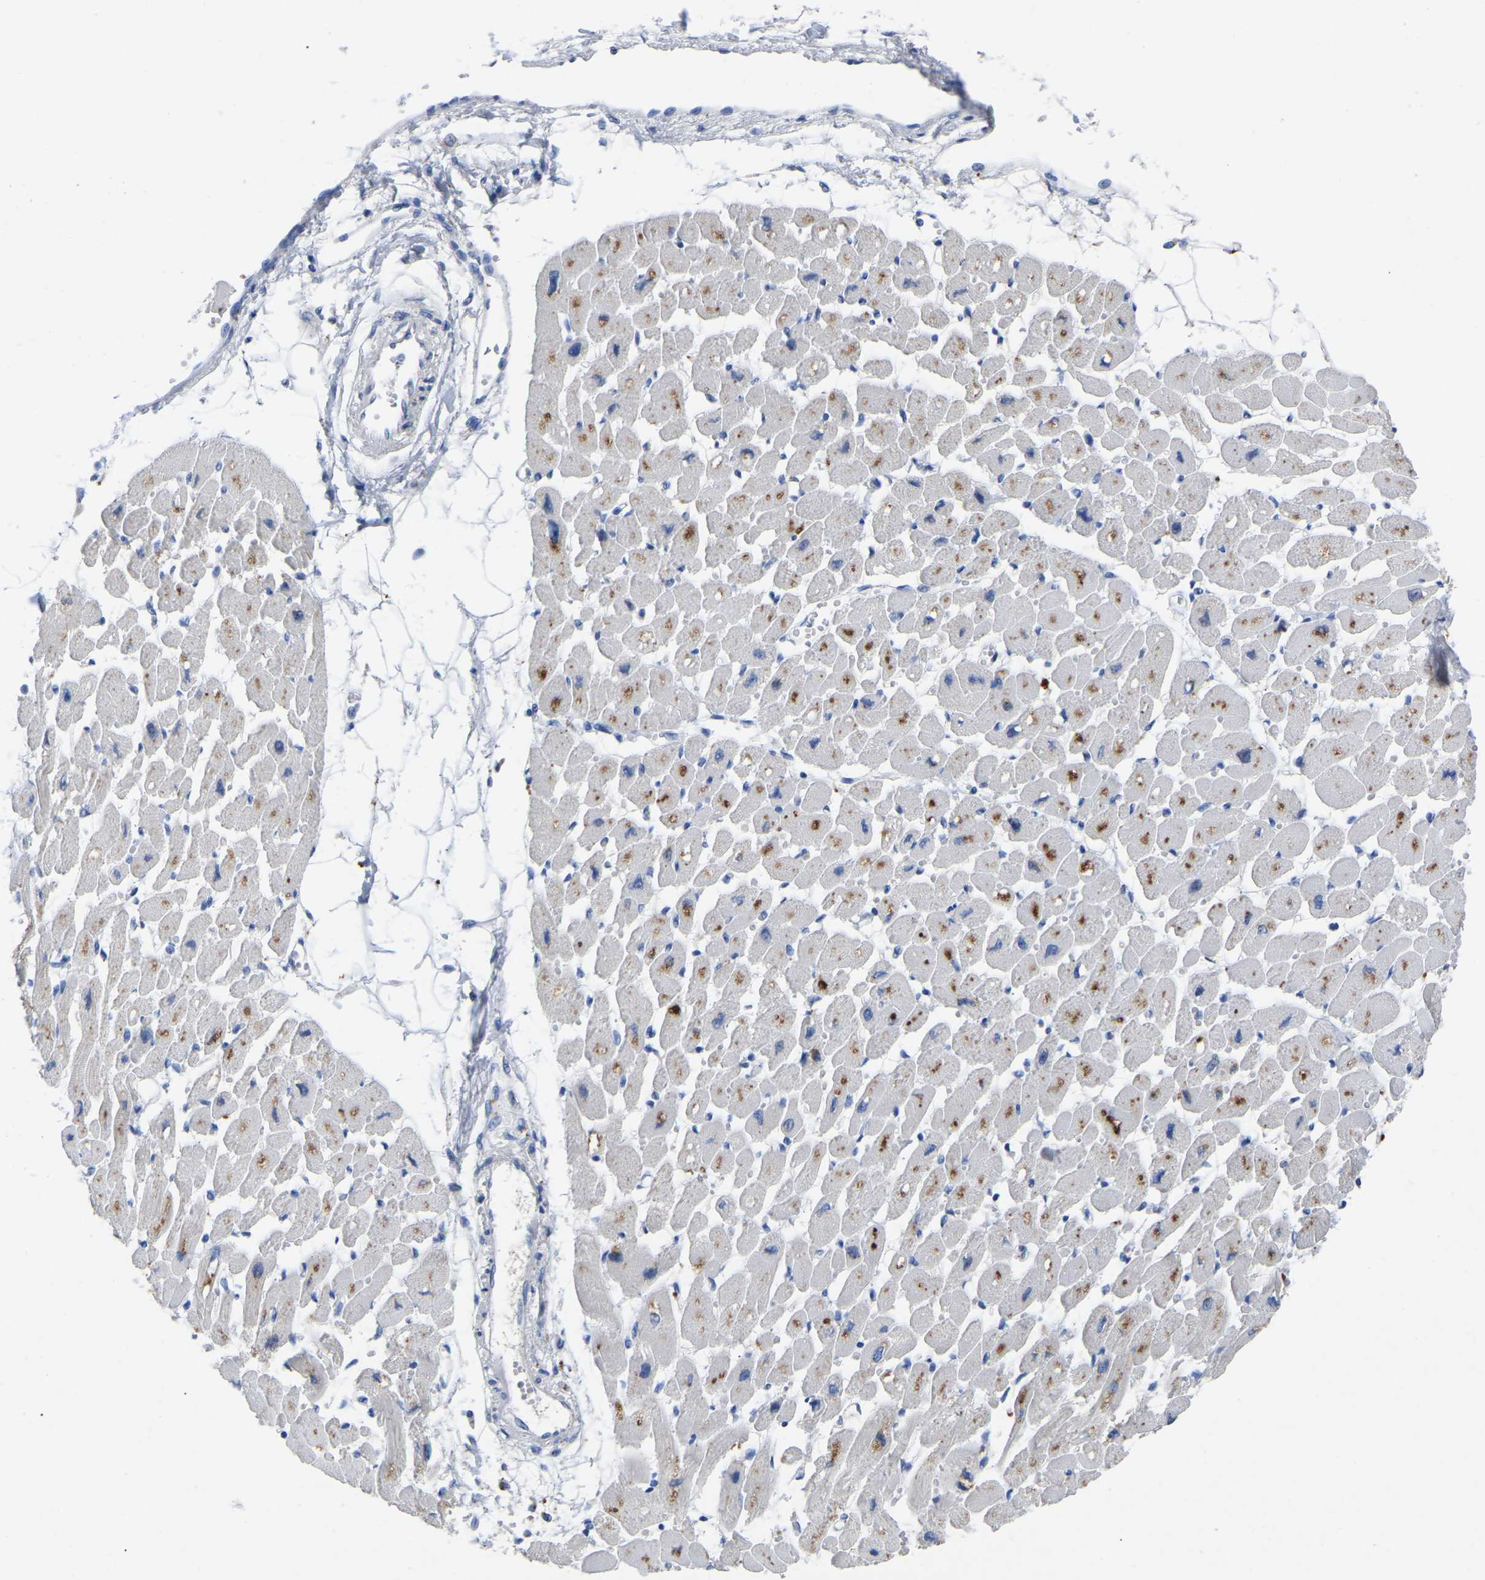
{"staining": {"intensity": "moderate", "quantity": "25%-75%", "location": "cytoplasmic/membranous"}, "tissue": "heart muscle", "cell_type": "Cardiomyocytes", "image_type": "normal", "snomed": [{"axis": "morphology", "description": "Normal tissue, NOS"}, {"axis": "topography", "description": "Heart"}], "caption": "Heart muscle stained with a brown dye shows moderate cytoplasmic/membranous positive expression in about 25%-75% of cardiomyocytes.", "gene": "SMPD2", "patient": {"sex": "female", "age": 54}}